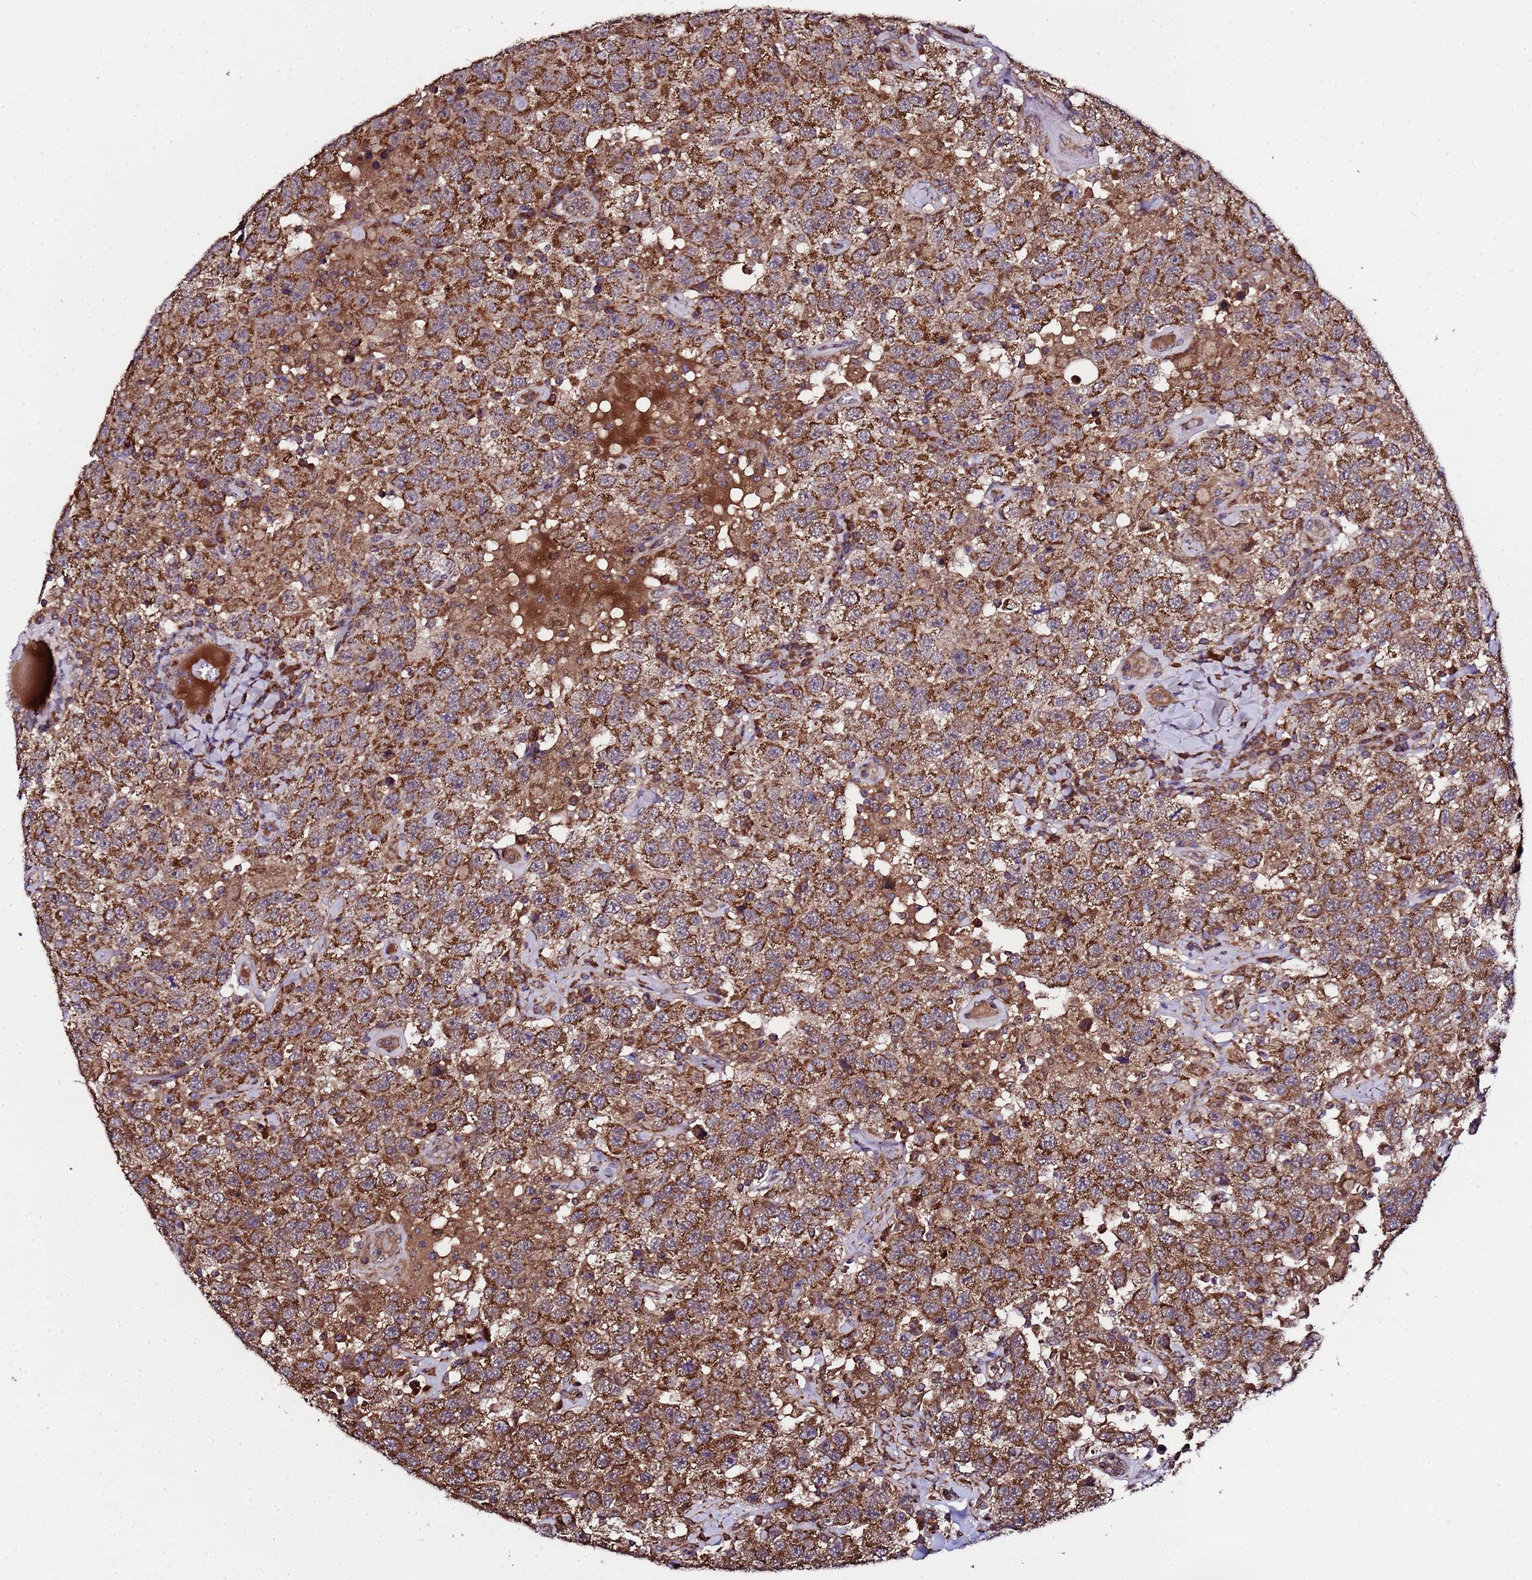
{"staining": {"intensity": "strong", "quantity": ">75%", "location": "cytoplasmic/membranous"}, "tissue": "testis cancer", "cell_type": "Tumor cells", "image_type": "cancer", "snomed": [{"axis": "morphology", "description": "Seminoma, NOS"}, {"axis": "topography", "description": "Testis"}], "caption": "The immunohistochemical stain shows strong cytoplasmic/membranous expression in tumor cells of testis seminoma tissue. The protein of interest is shown in brown color, while the nuclei are stained blue.", "gene": "HSPBAP1", "patient": {"sex": "male", "age": 41}}